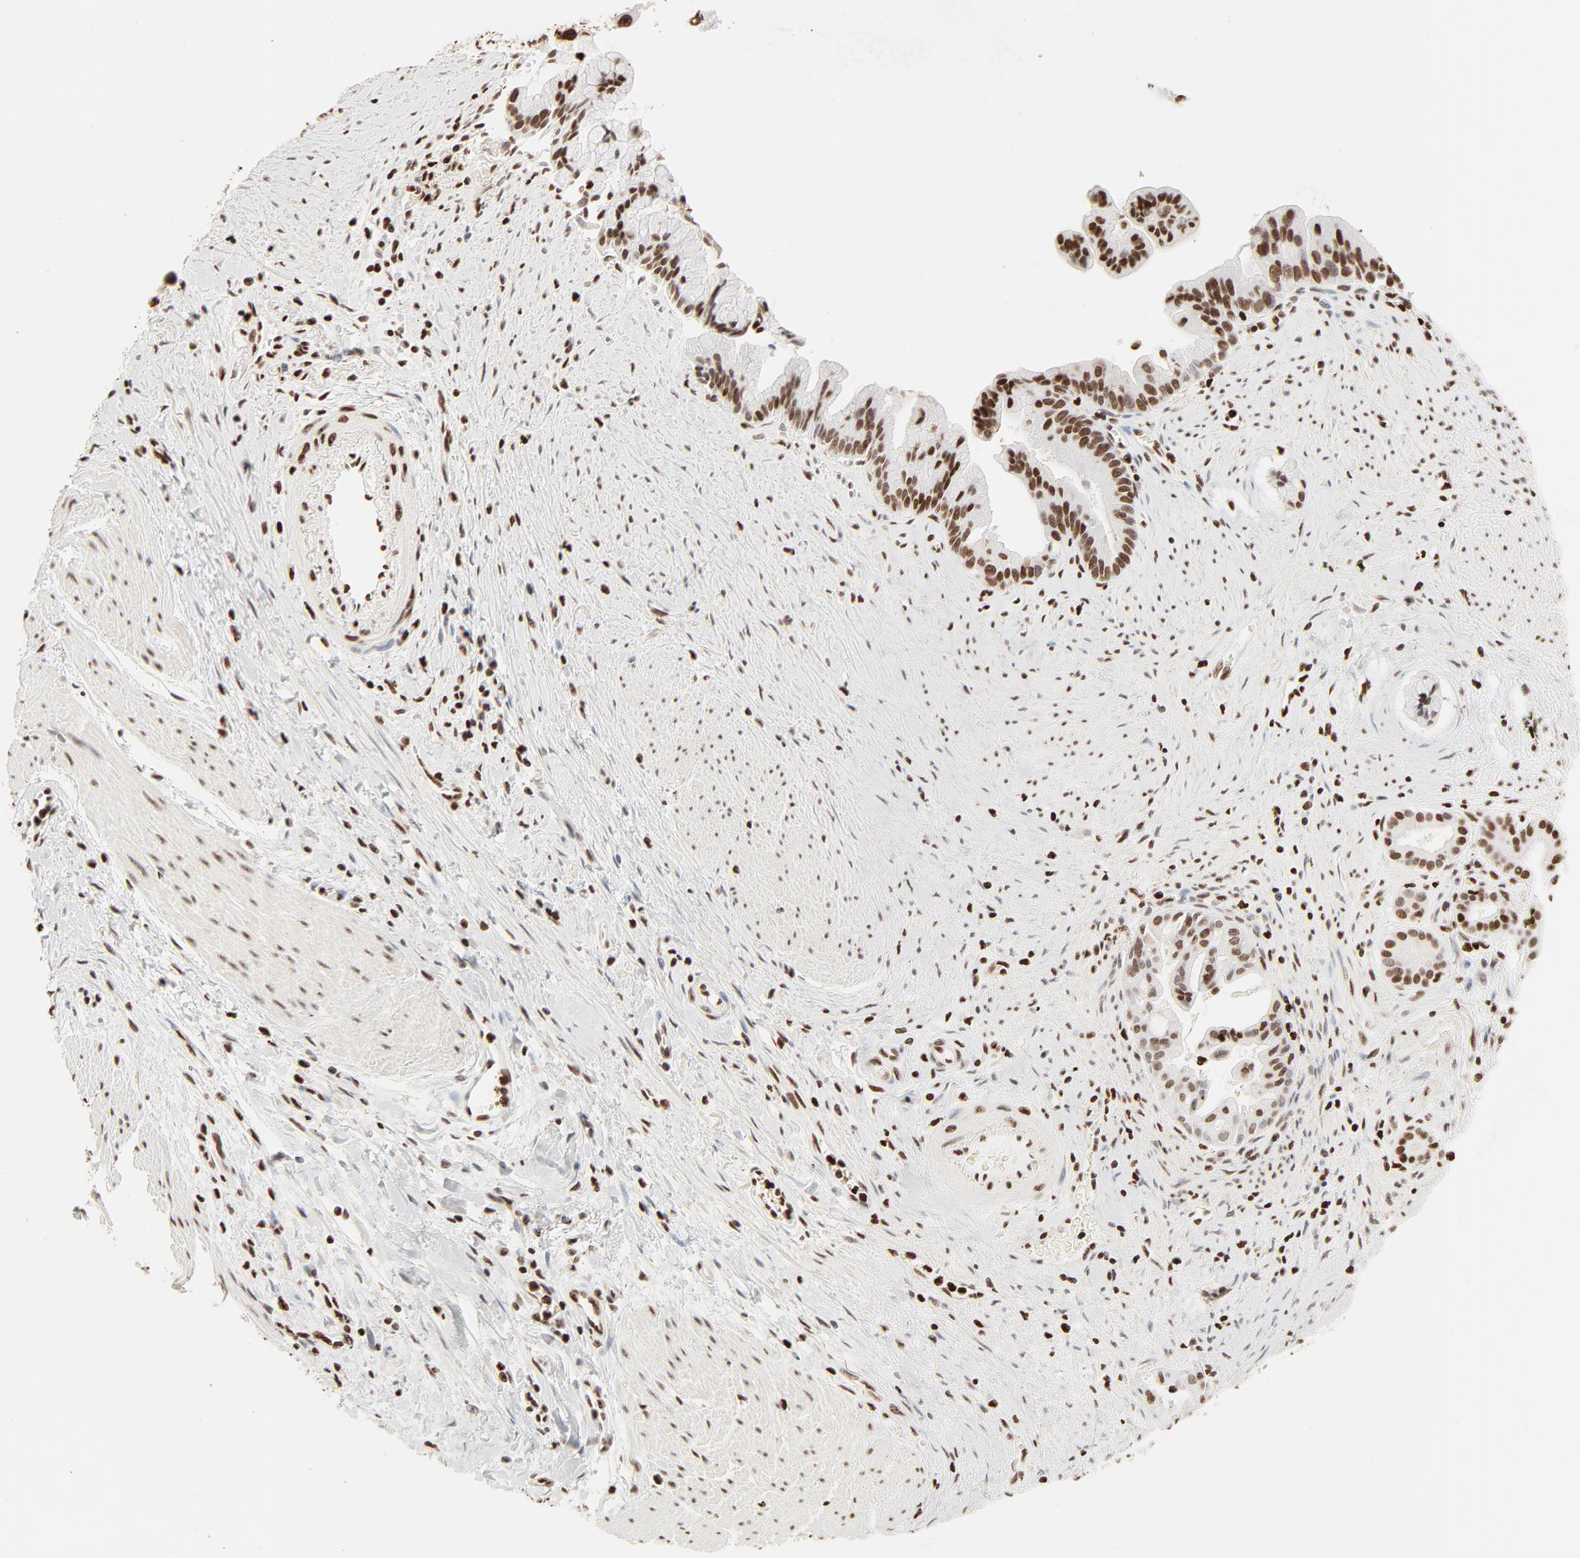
{"staining": {"intensity": "moderate", "quantity": ">75%", "location": "nuclear"}, "tissue": "pancreatic cancer", "cell_type": "Tumor cells", "image_type": "cancer", "snomed": [{"axis": "morphology", "description": "Adenocarcinoma, NOS"}, {"axis": "topography", "description": "Pancreas"}], "caption": "Tumor cells reveal medium levels of moderate nuclear expression in approximately >75% of cells in pancreatic cancer. (IHC, brightfield microscopy, high magnification).", "gene": "HMGB2", "patient": {"sex": "male", "age": 59}}